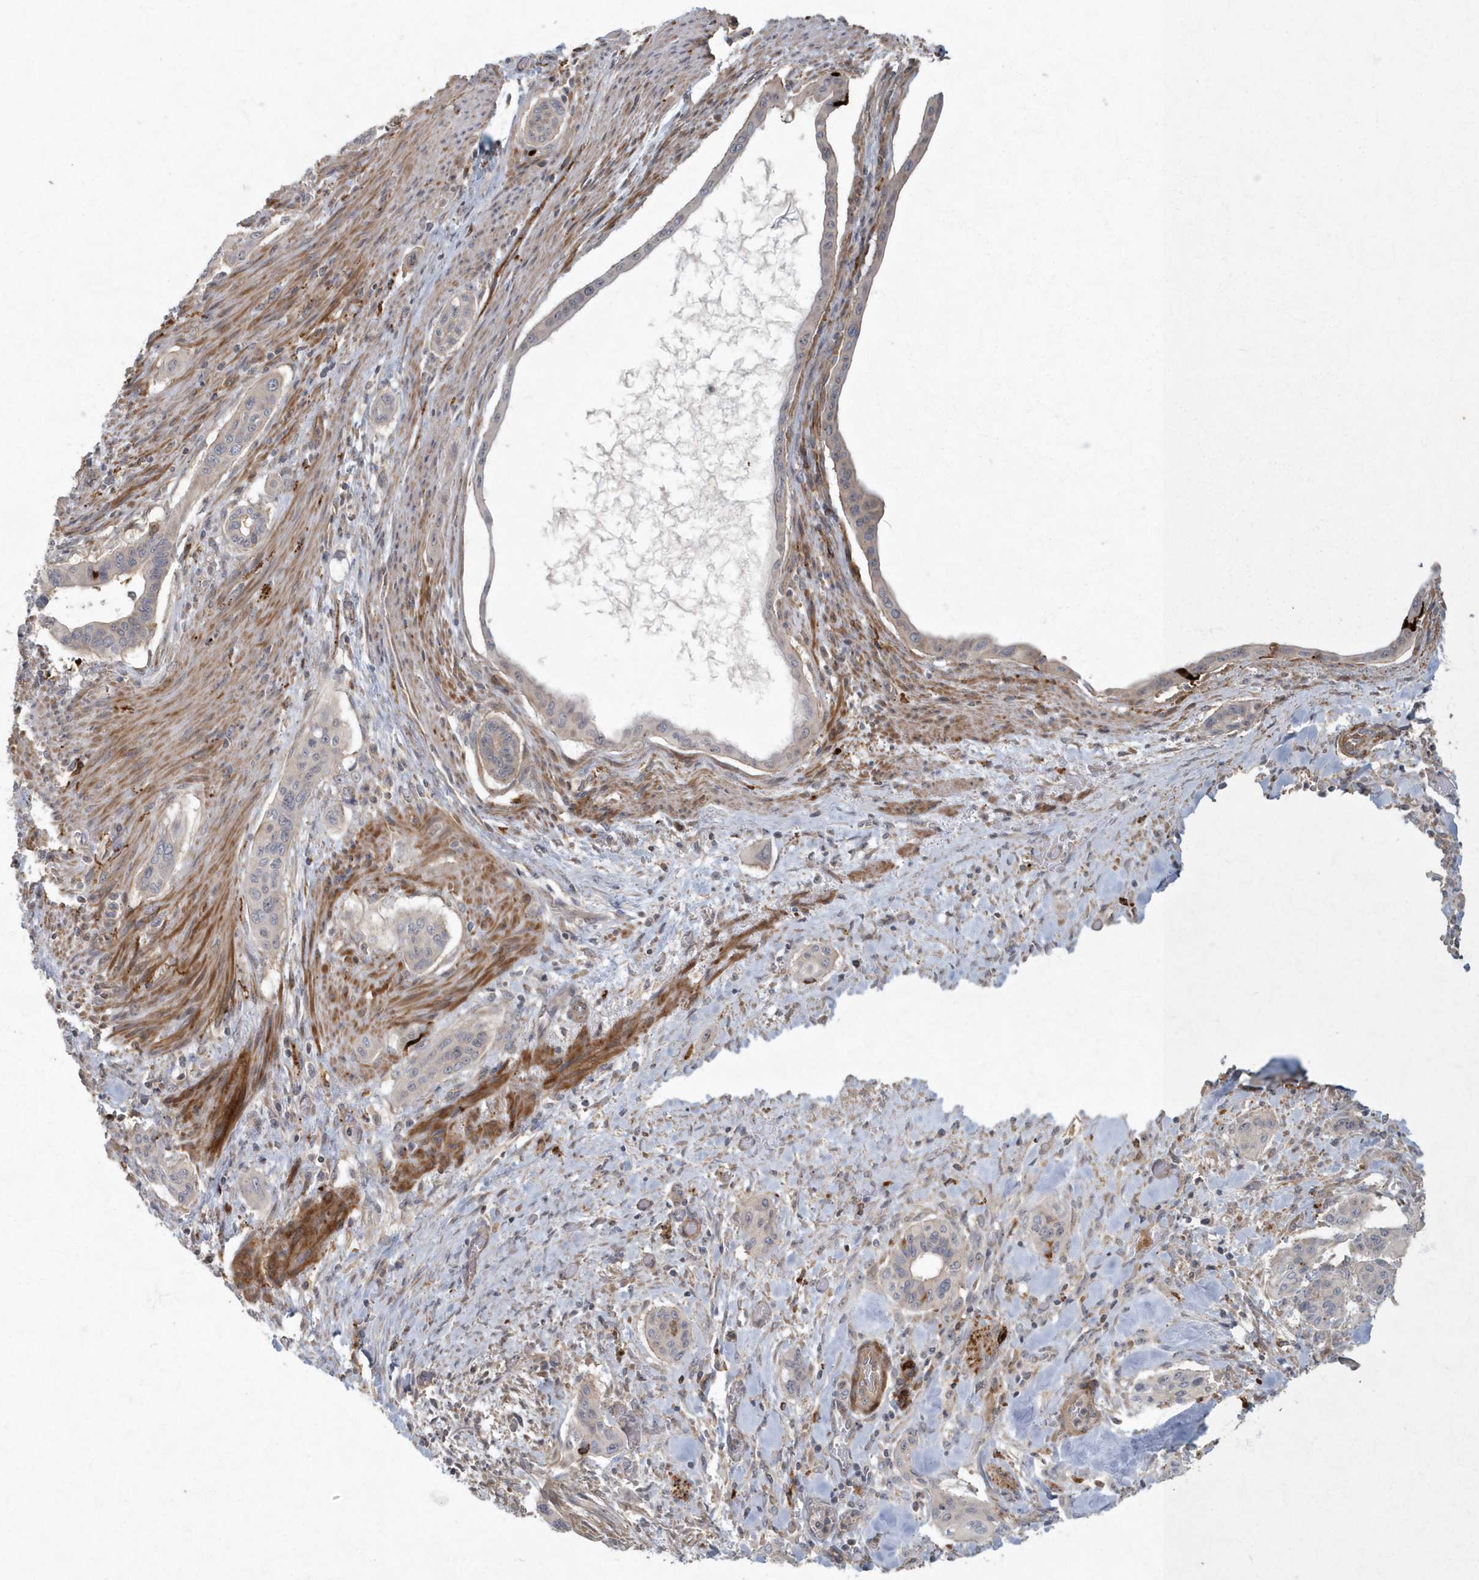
{"staining": {"intensity": "negative", "quantity": "none", "location": "none"}, "tissue": "pancreatic cancer", "cell_type": "Tumor cells", "image_type": "cancer", "snomed": [{"axis": "morphology", "description": "Adenocarcinoma, NOS"}, {"axis": "topography", "description": "Pancreas"}], "caption": "Tumor cells are negative for brown protein staining in adenocarcinoma (pancreatic).", "gene": "ARHGEF38", "patient": {"sex": "male", "age": 77}}